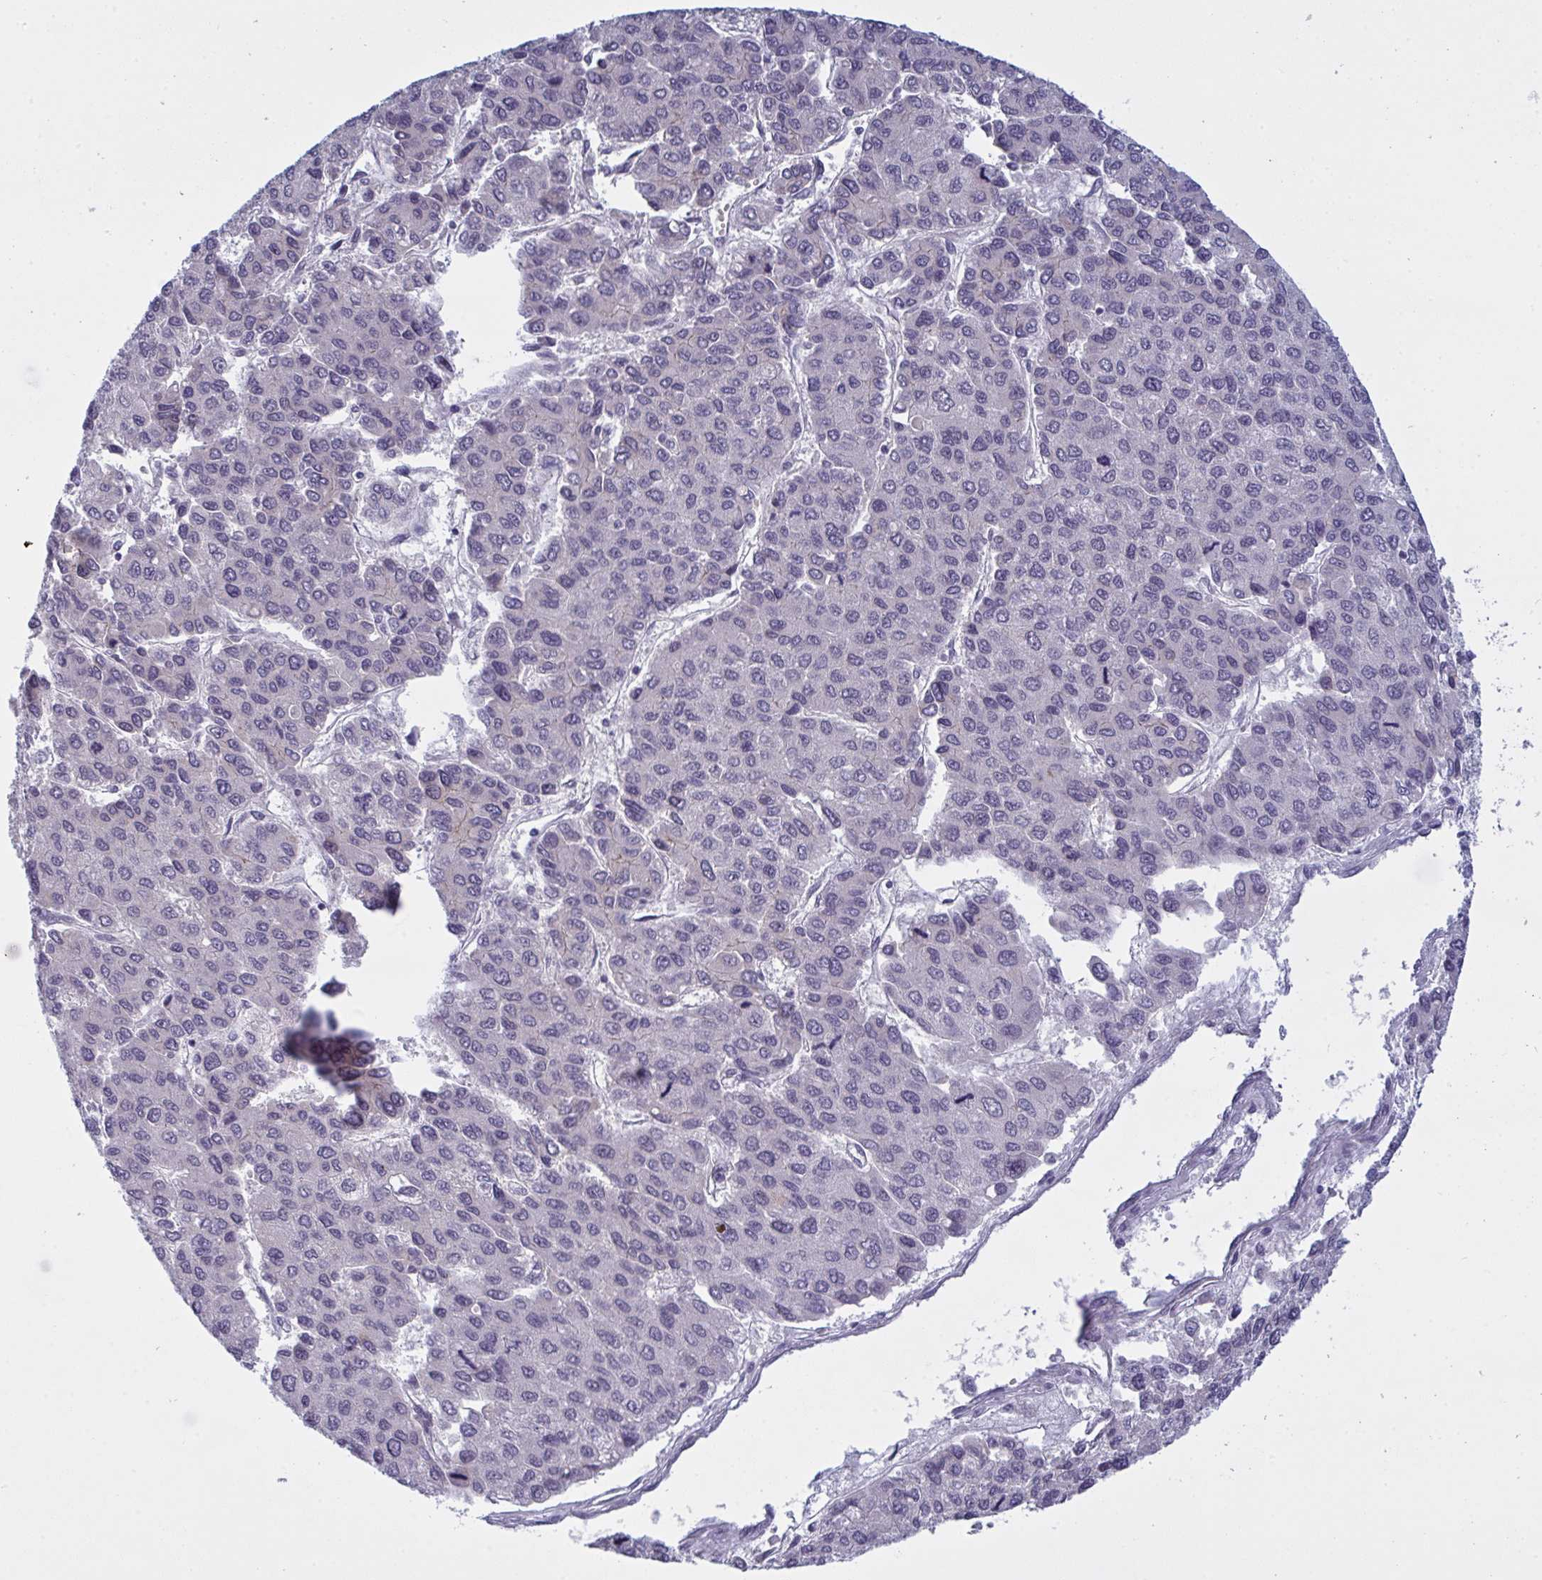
{"staining": {"intensity": "negative", "quantity": "none", "location": "none"}, "tissue": "liver cancer", "cell_type": "Tumor cells", "image_type": "cancer", "snomed": [{"axis": "morphology", "description": "Carcinoma, Hepatocellular, NOS"}, {"axis": "topography", "description": "Liver"}], "caption": "DAB (3,3'-diaminobenzidine) immunohistochemical staining of human hepatocellular carcinoma (liver) exhibits no significant staining in tumor cells. (Stains: DAB (3,3'-diaminobenzidine) immunohistochemistry (IHC) with hematoxylin counter stain, Microscopy: brightfield microscopy at high magnification).", "gene": "ZNF784", "patient": {"sex": "female", "age": 66}}